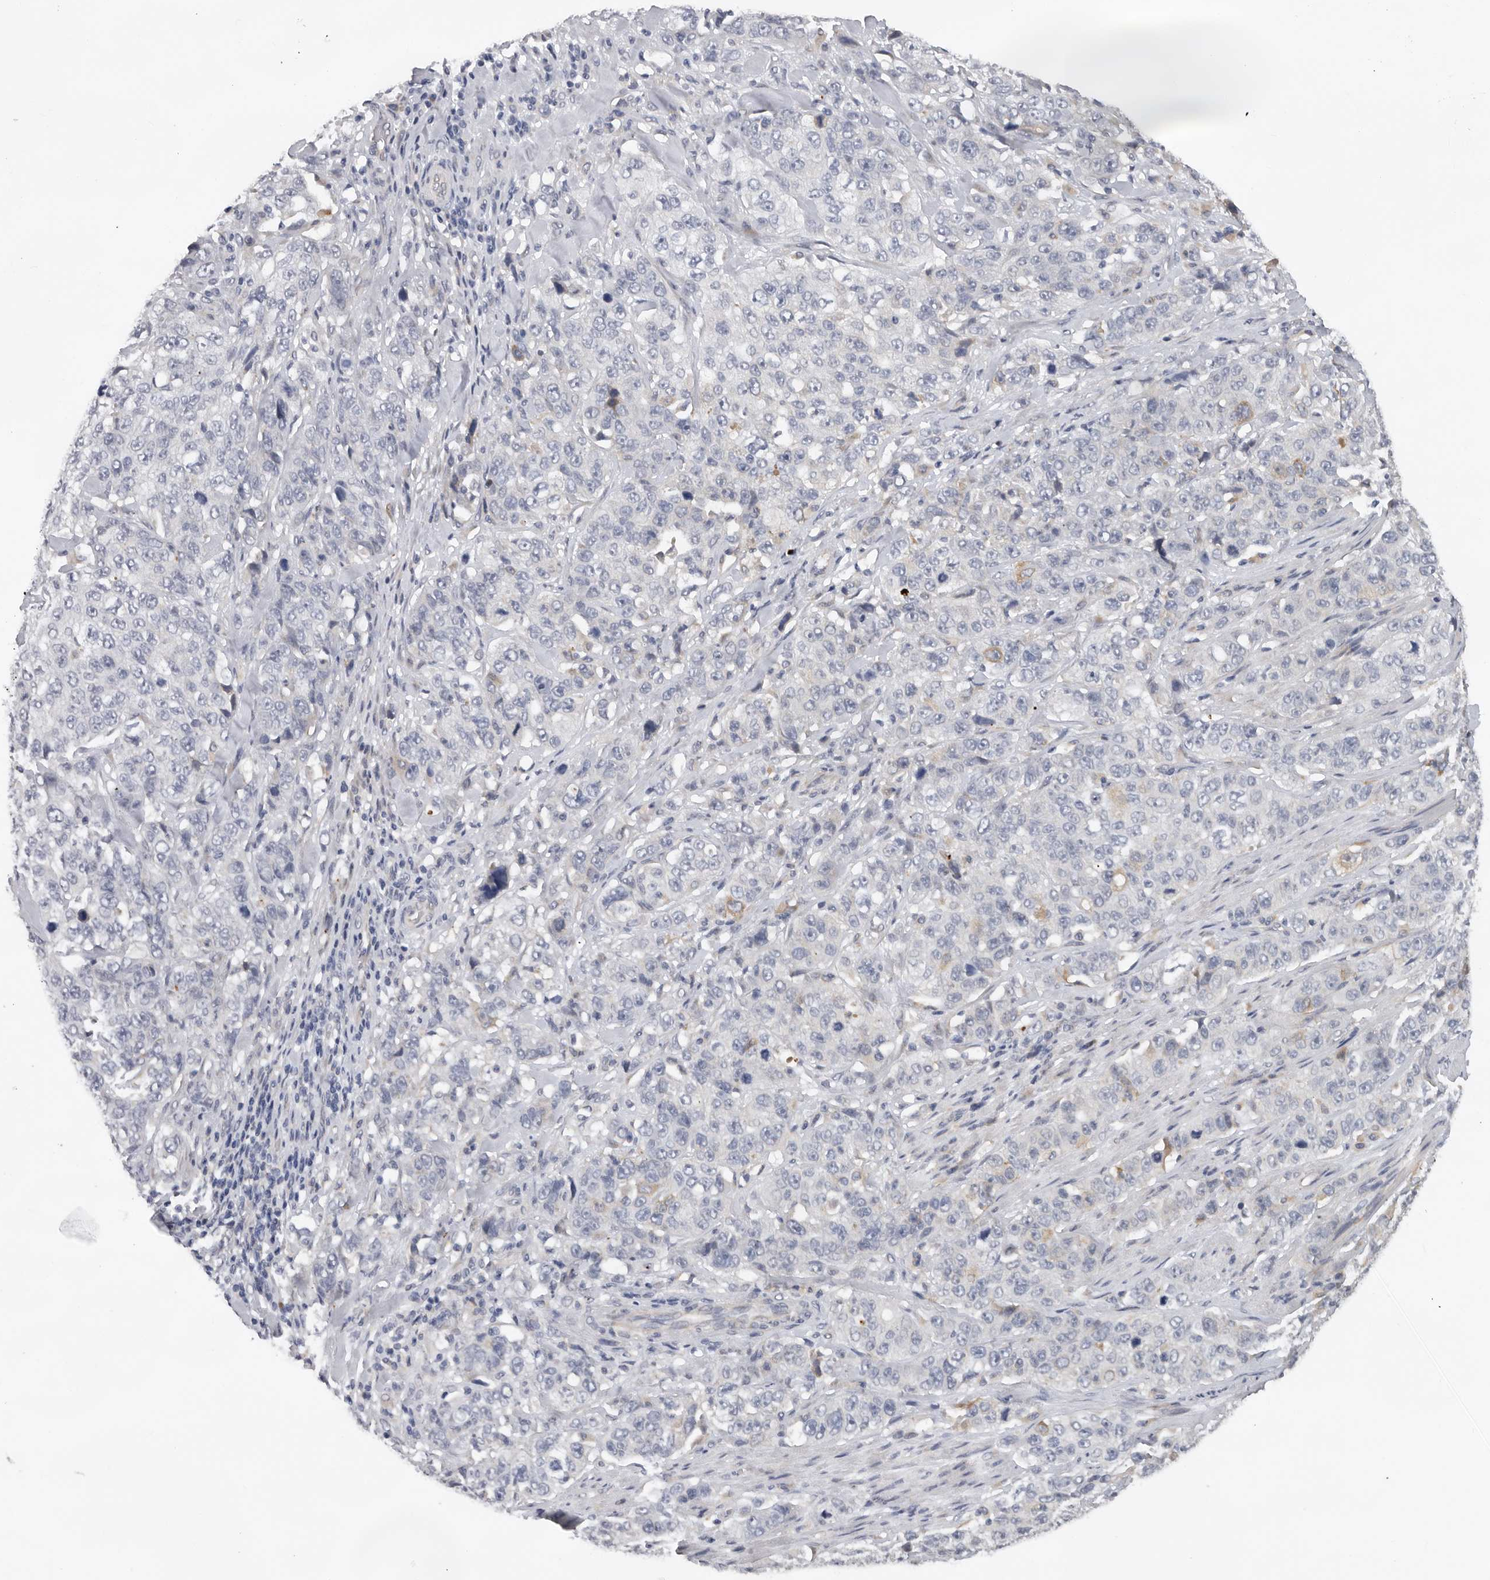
{"staining": {"intensity": "negative", "quantity": "none", "location": "none"}, "tissue": "stomach cancer", "cell_type": "Tumor cells", "image_type": "cancer", "snomed": [{"axis": "morphology", "description": "Adenocarcinoma, NOS"}, {"axis": "topography", "description": "Stomach"}], "caption": "Tumor cells show no significant positivity in stomach cancer (adenocarcinoma). (Immunohistochemistry, brightfield microscopy, high magnification).", "gene": "RNF157", "patient": {"sex": "male", "age": 48}}